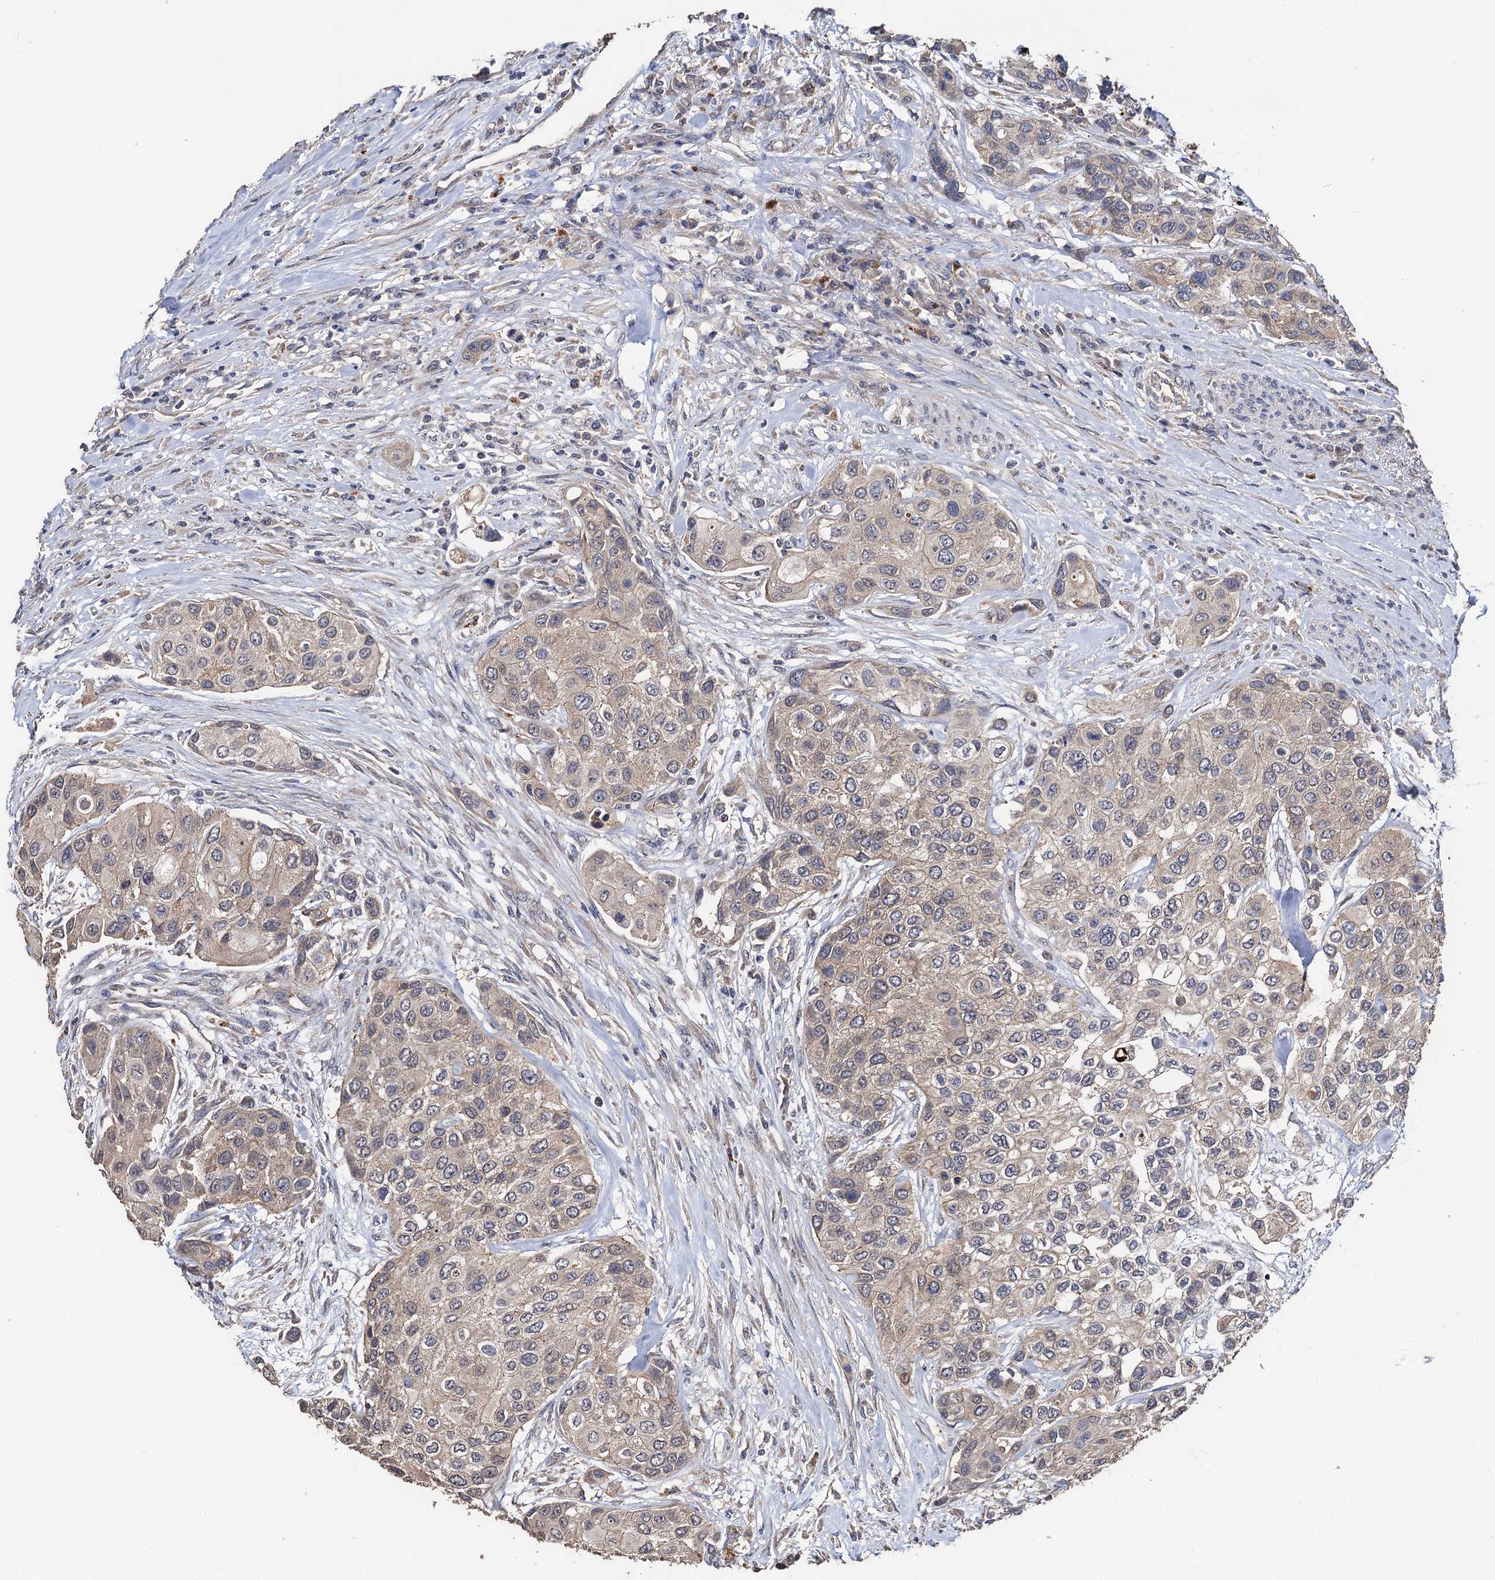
{"staining": {"intensity": "weak", "quantity": "25%-75%", "location": "cytoplasmic/membranous"}, "tissue": "urothelial cancer", "cell_type": "Tumor cells", "image_type": "cancer", "snomed": [{"axis": "morphology", "description": "Normal tissue, NOS"}, {"axis": "morphology", "description": "Urothelial carcinoma, High grade"}, {"axis": "topography", "description": "Vascular tissue"}, {"axis": "topography", "description": "Urinary bladder"}], "caption": "A brown stain labels weak cytoplasmic/membranous staining of a protein in human urothelial cancer tumor cells.", "gene": "PPTC7", "patient": {"sex": "female", "age": 56}}